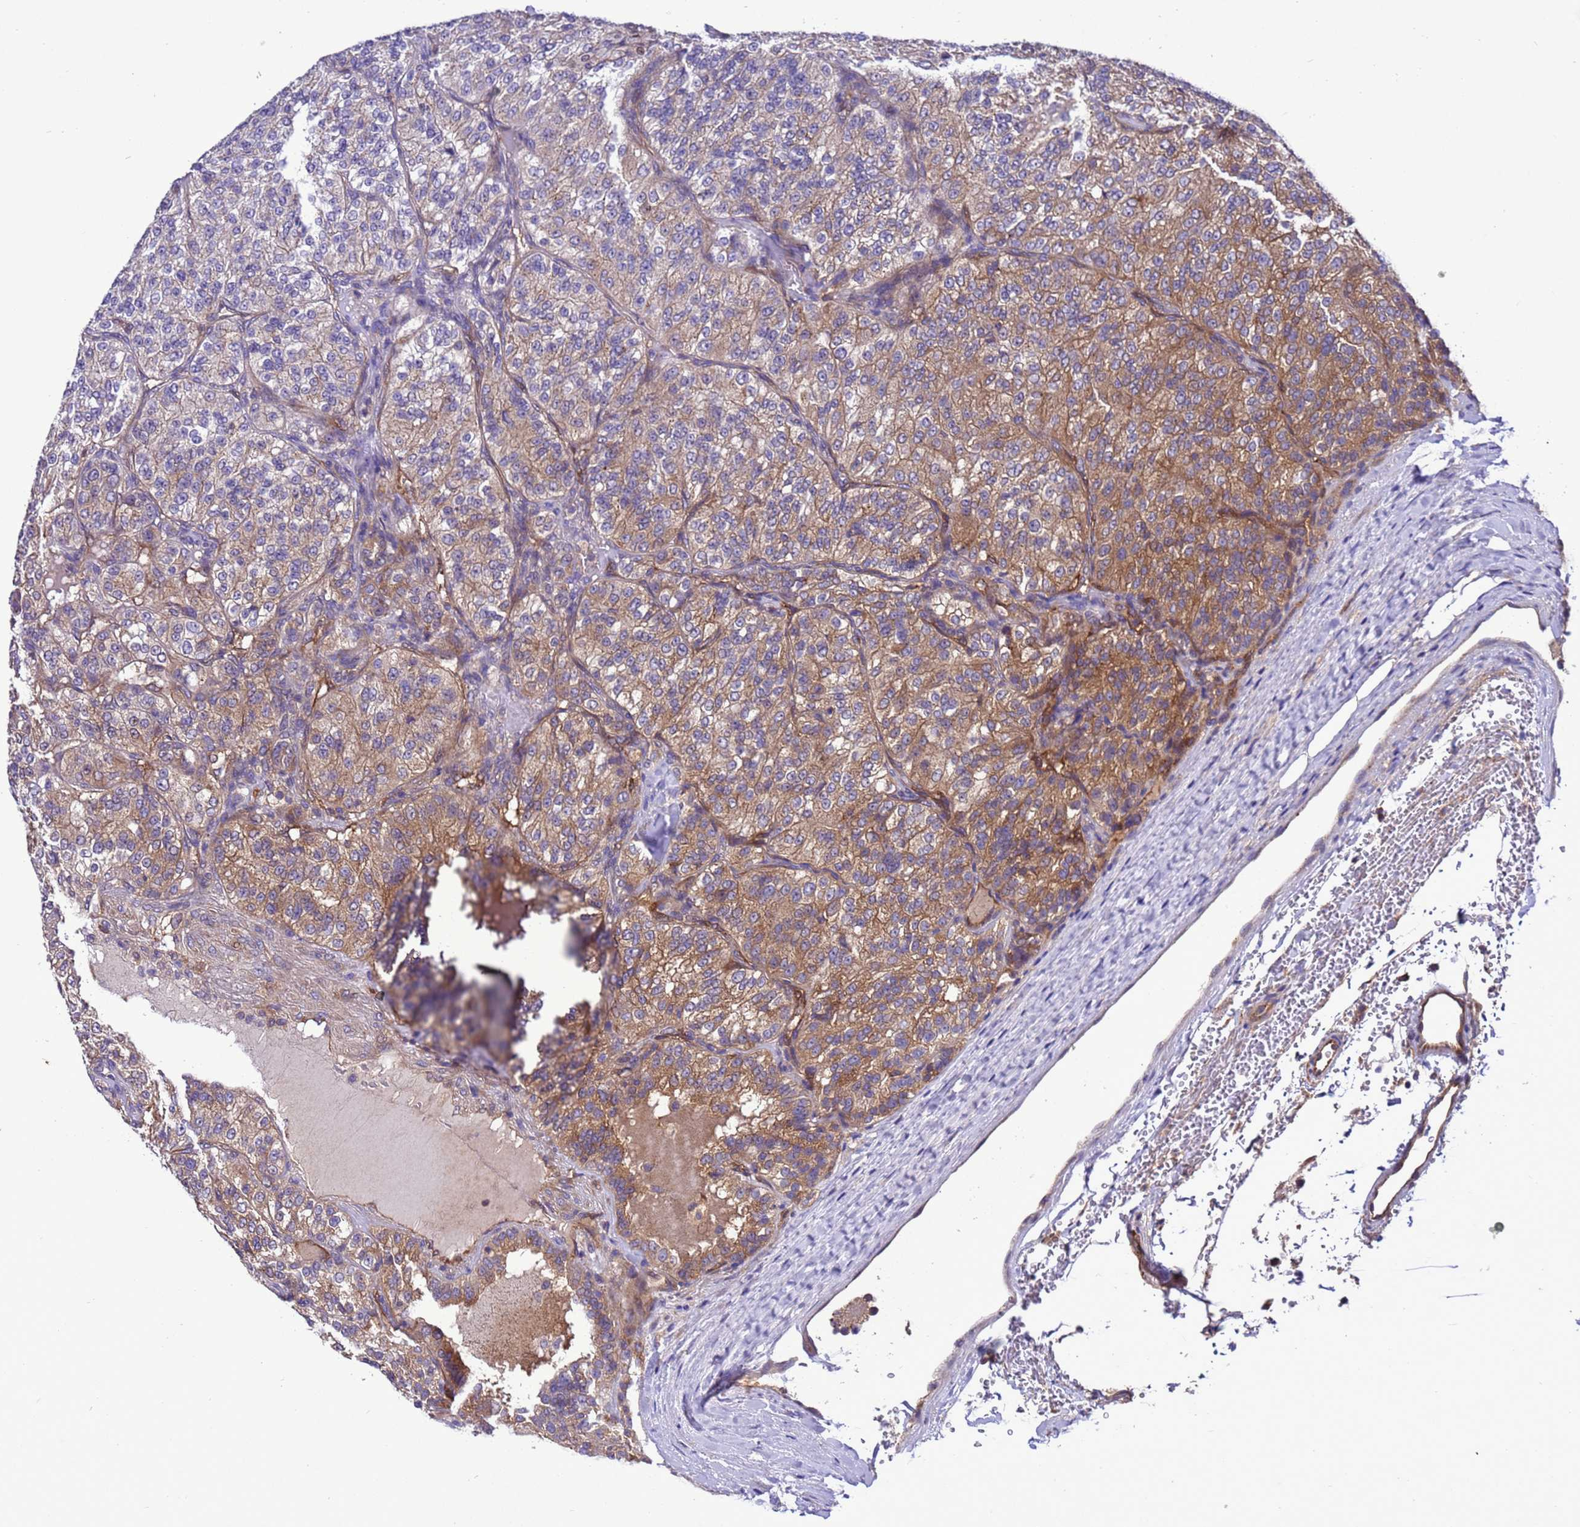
{"staining": {"intensity": "moderate", "quantity": "25%-75%", "location": "cytoplasmic/membranous"}, "tissue": "renal cancer", "cell_type": "Tumor cells", "image_type": "cancer", "snomed": [{"axis": "morphology", "description": "Adenocarcinoma, NOS"}, {"axis": "topography", "description": "Kidney"}], "caption": "Immunohistochemistry (IHC) image of human adenocarcinoma (renal) stained for a protein (brown), which shows medium levels of moderate cytoplasmic/membranous positivity in approximately 25%-75% of tumor cells.", "gene": "RABEP2", "patient": {"sex": "female", "age": 63}}